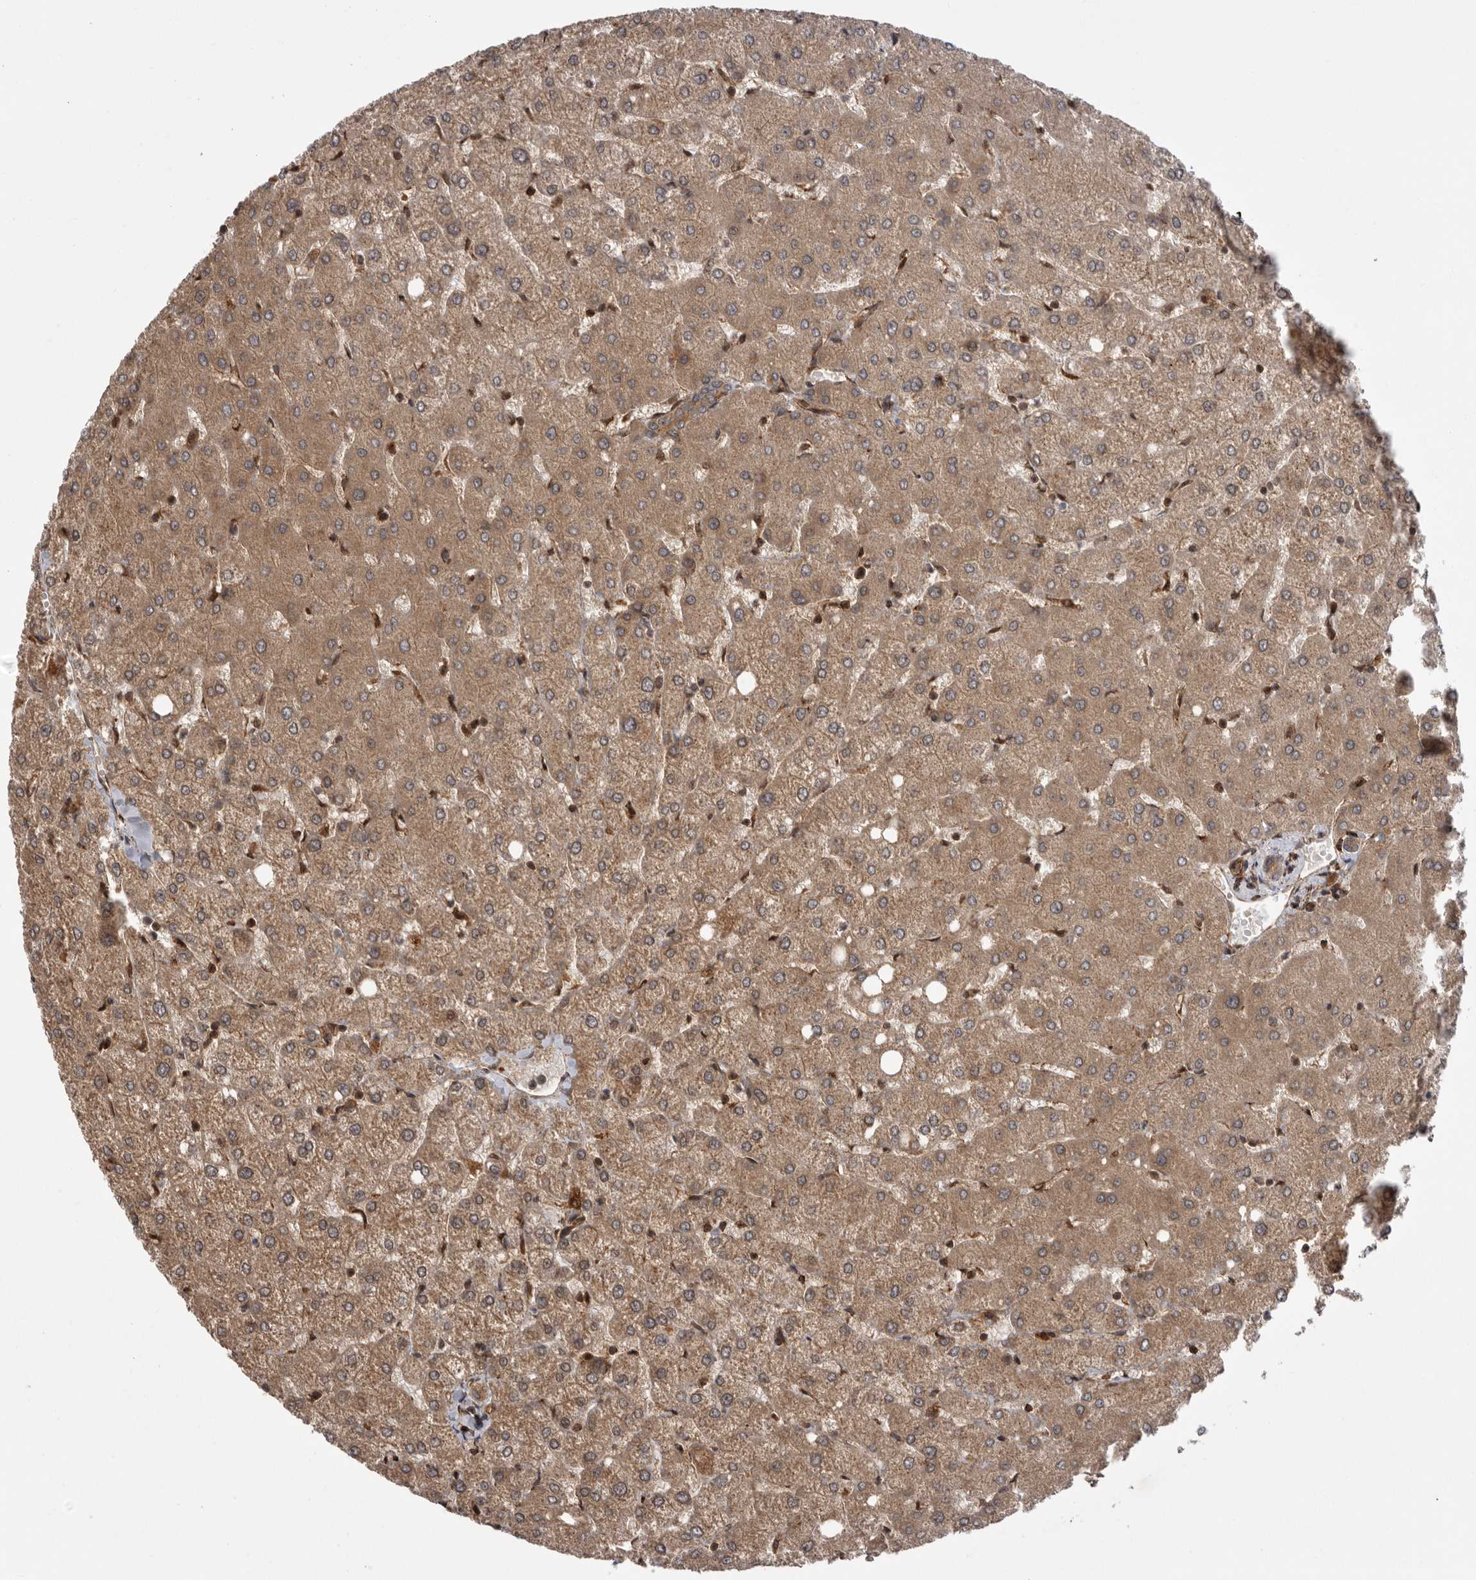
{"staining": {"intensity": "moderate", "quantity": ">75%", "location": "cytoplasmic/membranous"}, "tissue": "liver", "cell_type": "Cholangiocytes", "image_type": "normal", "snomed": [{"axis": "morphology", "description": "Normal tissue, NOS"}, {"axis": "topography", "description": "Liver"}], "caption": "A medium amount of moderate cytoplasmic/membranous expression is appreciated in approximately >75% of cholangiocytes in unremarkable liver.", "gene": "DHDDS", "patient": {"sex": "female", "age": 54}}